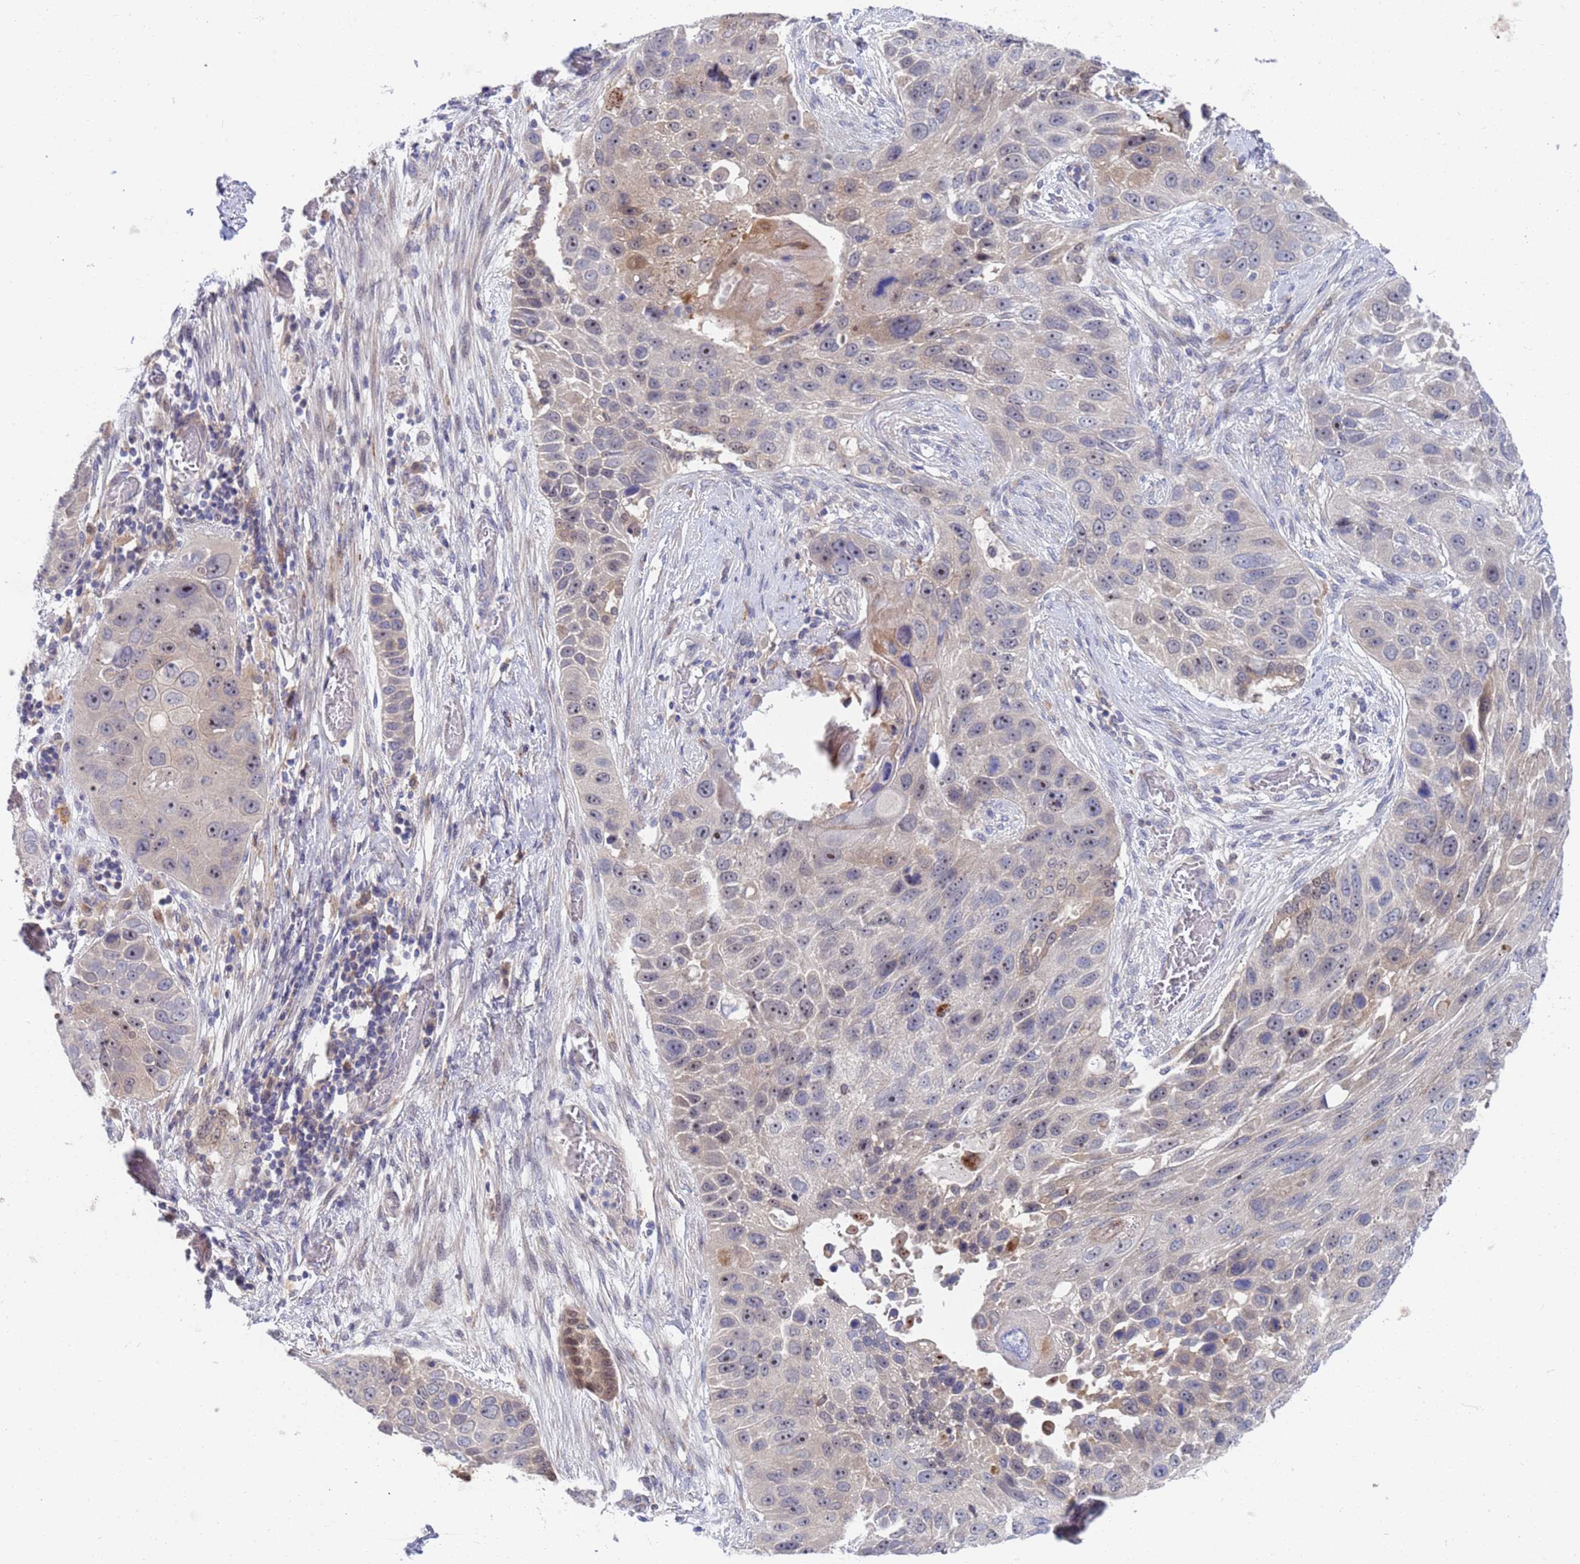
{"staining": {"intensity": "moderate", "quantity": "<25%", "location": "nuclear"}, "tissue": "lung cancer", "cell_type": "Tumor cells", "image_type": "cancer", "snomed": [{"axis": "morphology", "description": "Adenocarcinoma, NOS"}, {"axis": "topography", "description": "Lung"}], "caption": "Immunohistochemistry photomicrograph of neoplastic tissue: adenocarcinoma (lung) stained using immunohistochemistry reveals low levels of moderate protein expression localized specifically in the nuclear of tumor cells, appearing as a nuclear brown color.", "gene": "ENOSF1", "patient": {"sex": "male", "age": 64}}